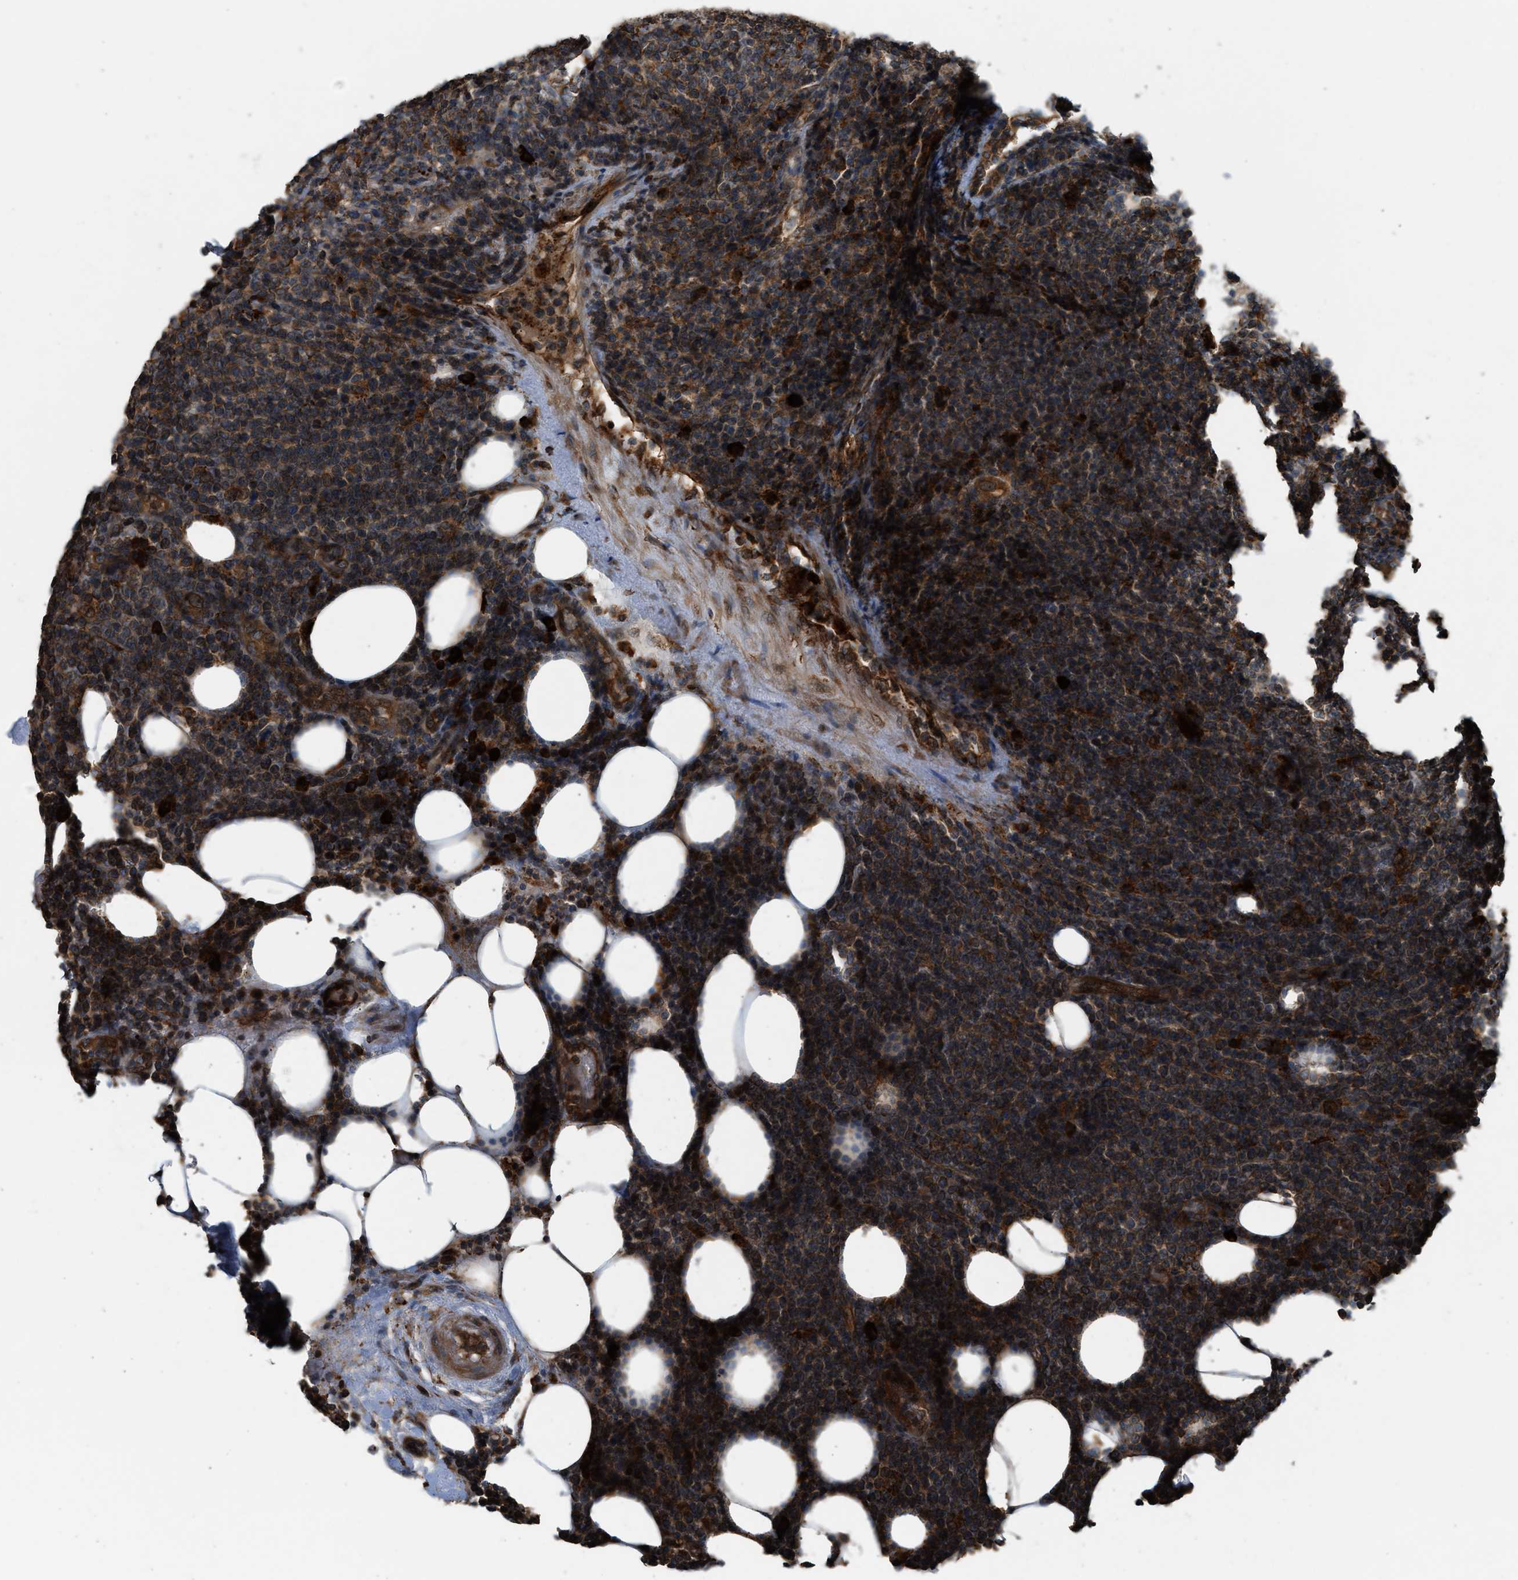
{"staining": {"intensity": "strong", "quantity": ">75%", "location": "cytoplasmic/membranous"}, "tissue": "lymphoma", "cell_type": "Tumor cells", "image_type": "cancer", "snomed": [{"axis": "morphology", "description": "Malignant lymphoma, non-Hodgkin's type, High grade"}, {"axis": "topography", "description": "Lymph node"}], "caption": "High-grade malignant lymphoma, non-Hodgkin's type stained for a protein demonstrates strong cytoplasmic/membranous positivity in tumor cells.", "gene": "BAIAP2L1", "patient": {"sex": "male", "age": 61}}